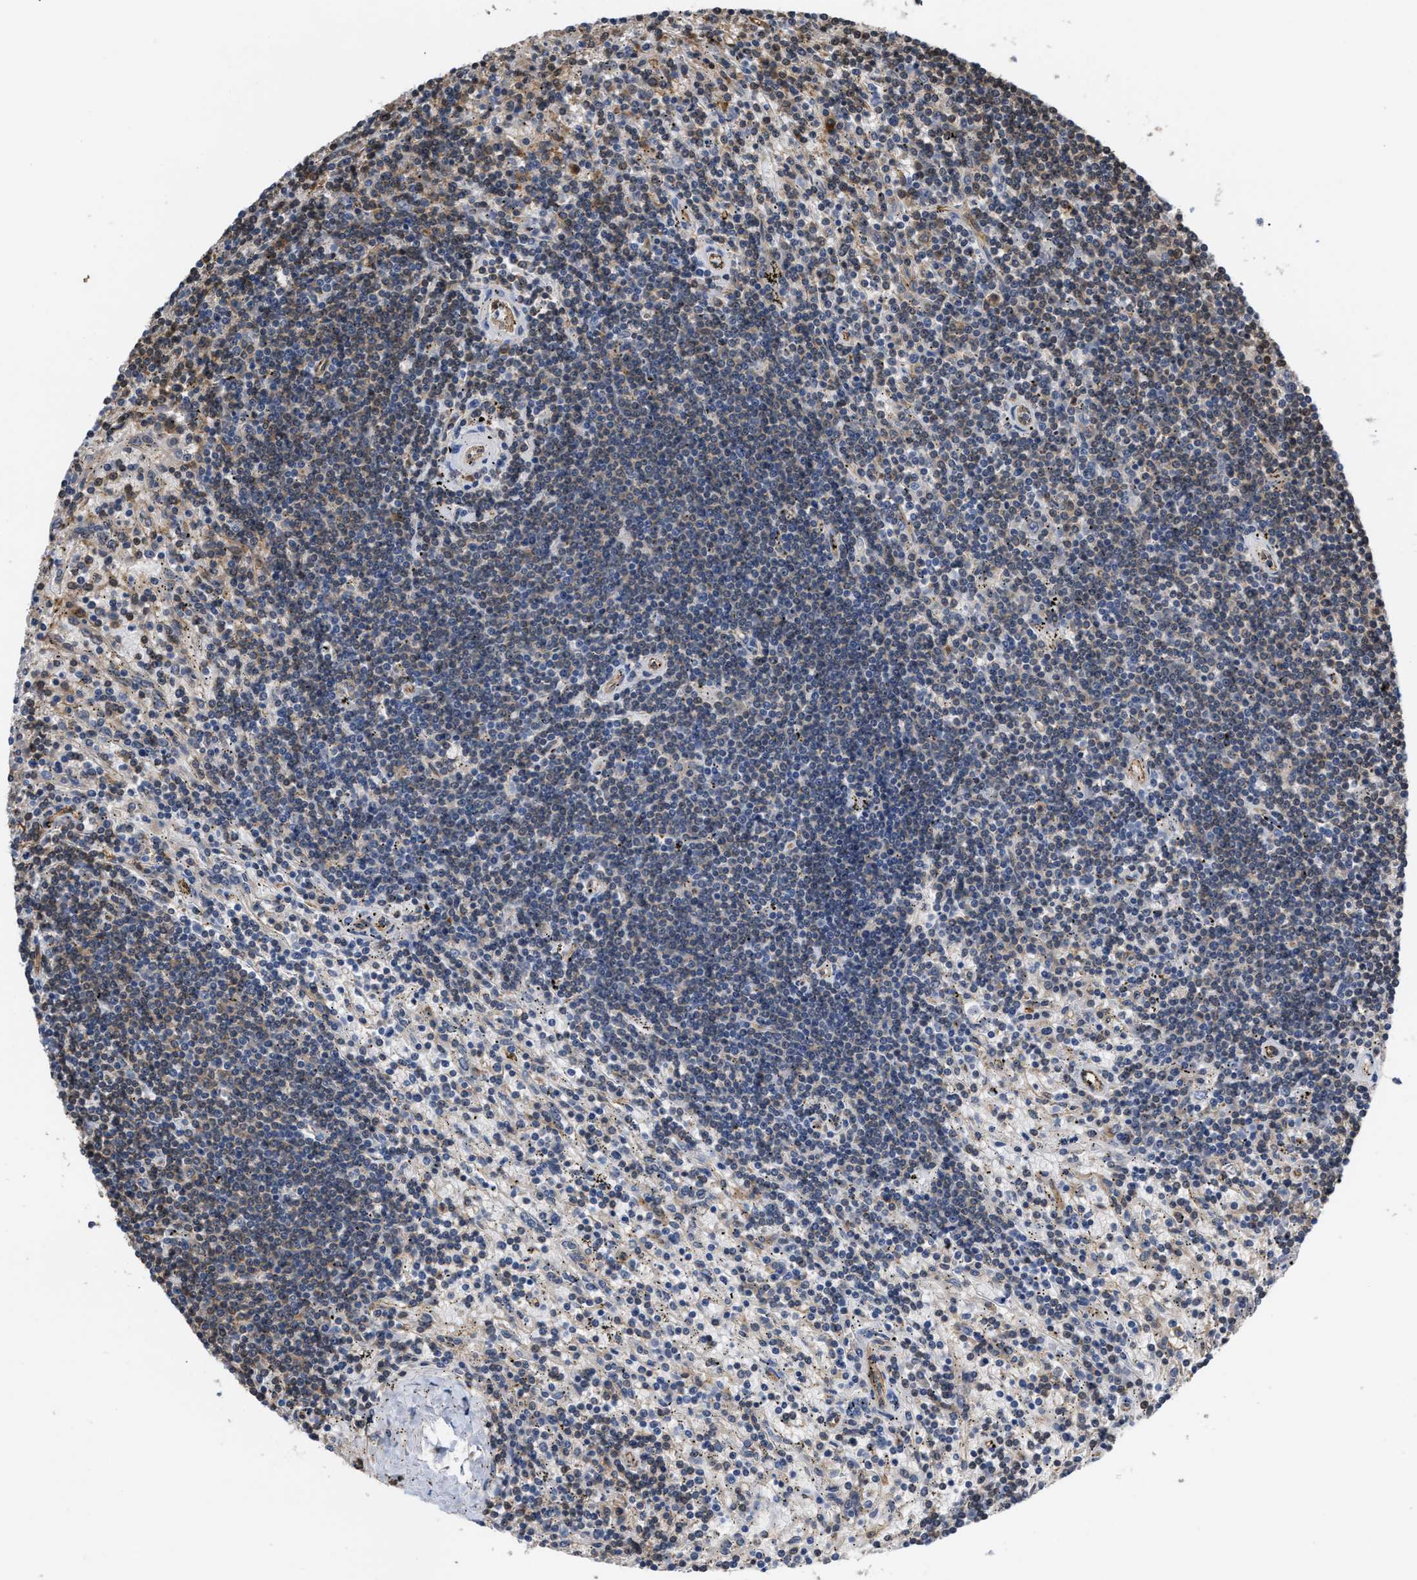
{"staining": {"intensity": "negative", "quantity": "none", "location": "none"}, "tissue": "lymphoma", "cell_type": "Tumor cells", "image_type": "cancer", "snomed": [{"axis": "morphology", "description": "Malignant lymphoma, non-Hodgkin's type, Low grade"}, {"axis": "topography", "description": "Spleen"}], "caption": "The immunohistochemistry photomicrograph has no significant expression in tumor cells of lymphoma tissue.", "gene": "SCAI", "patient": {"sex": "male", "age": 76}}